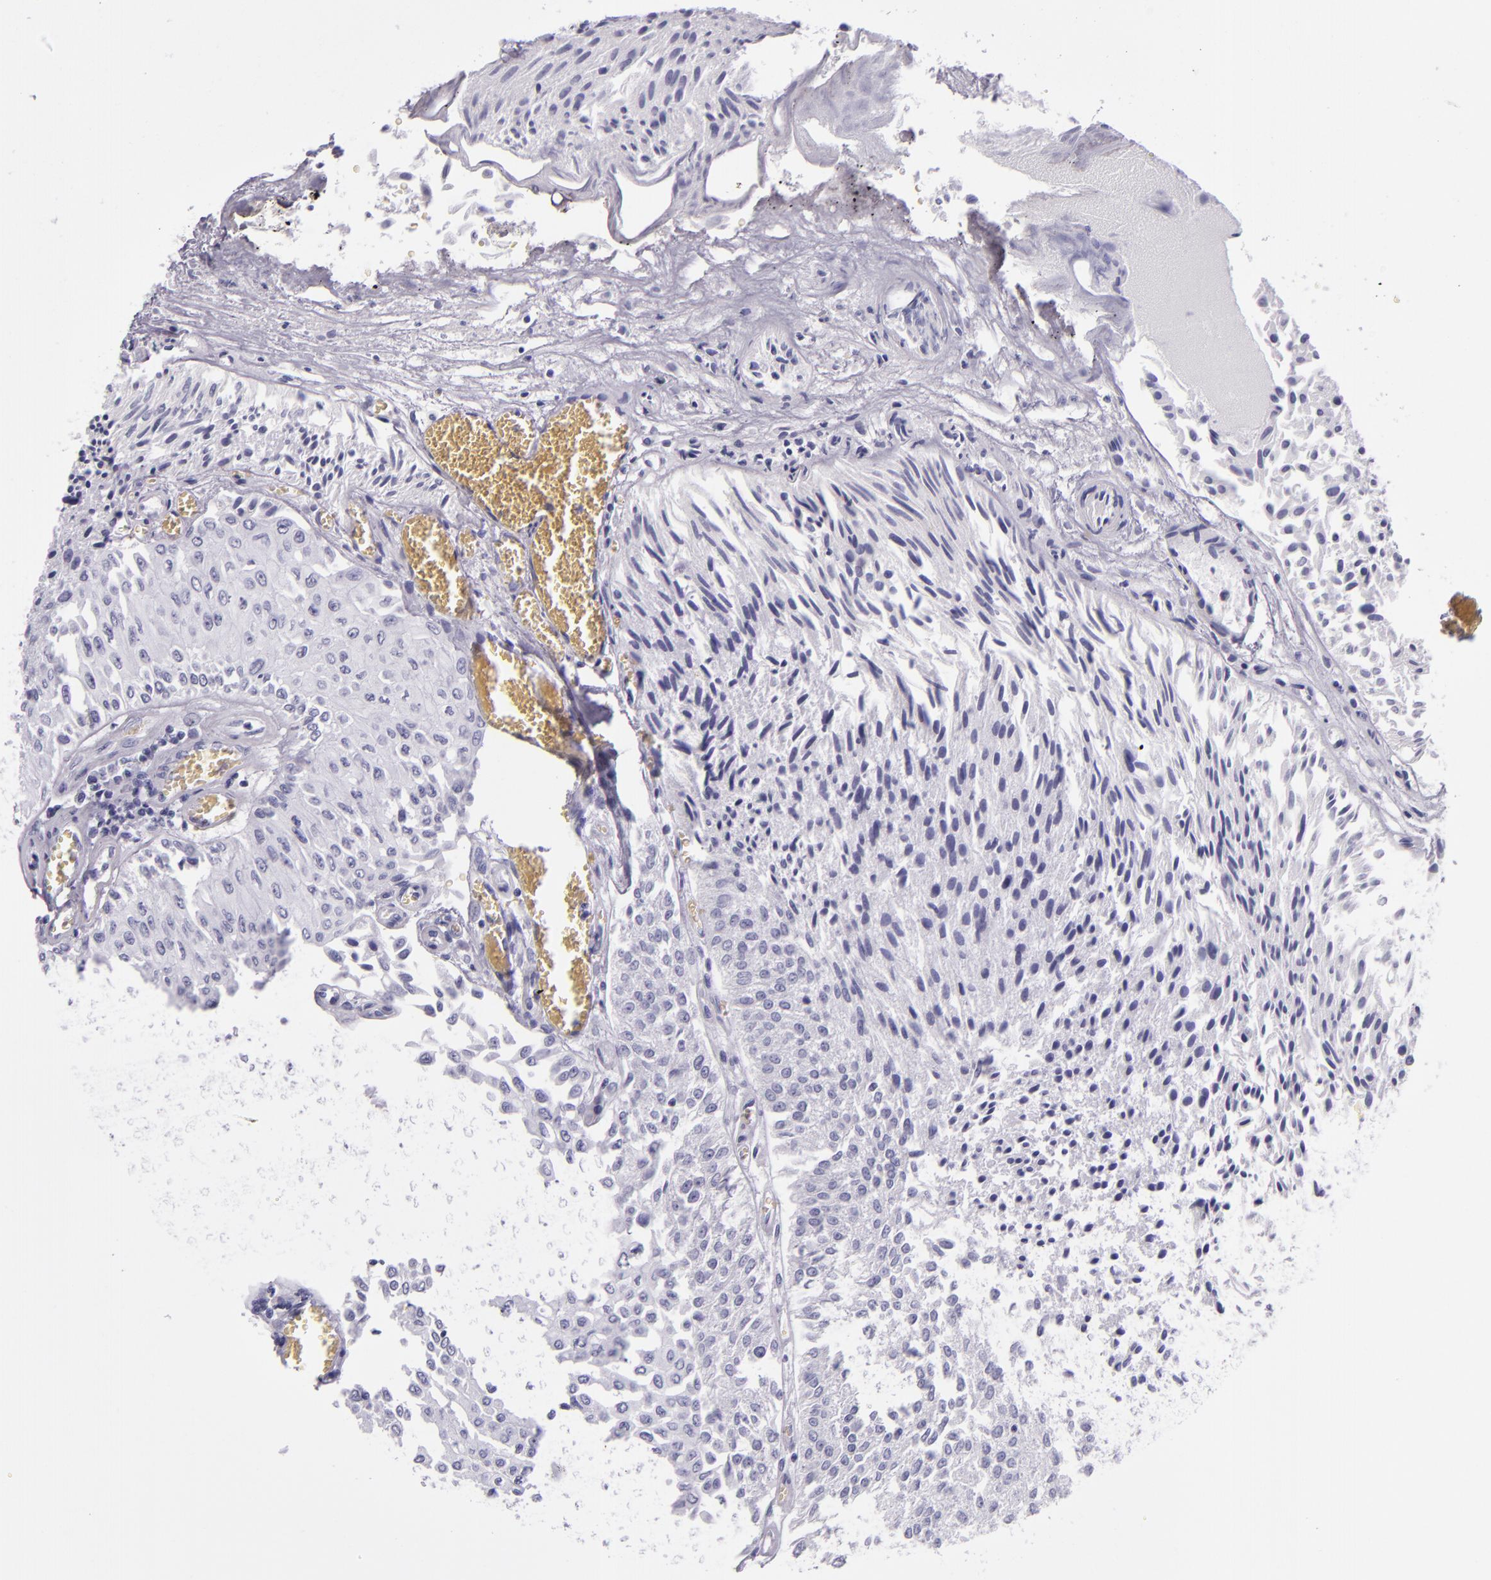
{"staining": {"intensity": "negative", "quantity": "none", "location": "none"}, "tissue": "urothelial cancer", "cell_type": "Tumor cells", "image_type": "cancer", "snomed": [{"axis": "morphology", "description": "Urothelial carcinoma, Low grade"}, {"axis": "topography", "description": "Urinary bladder"}], "caption": "A high-resolution photomicrograph shows immunohistochemistry staining of urothelial carcinoma (low-grade), which shows no significant expression in tumor cells.", "gene": "CR2", "patient": {"sex": "male", "age": 86}}